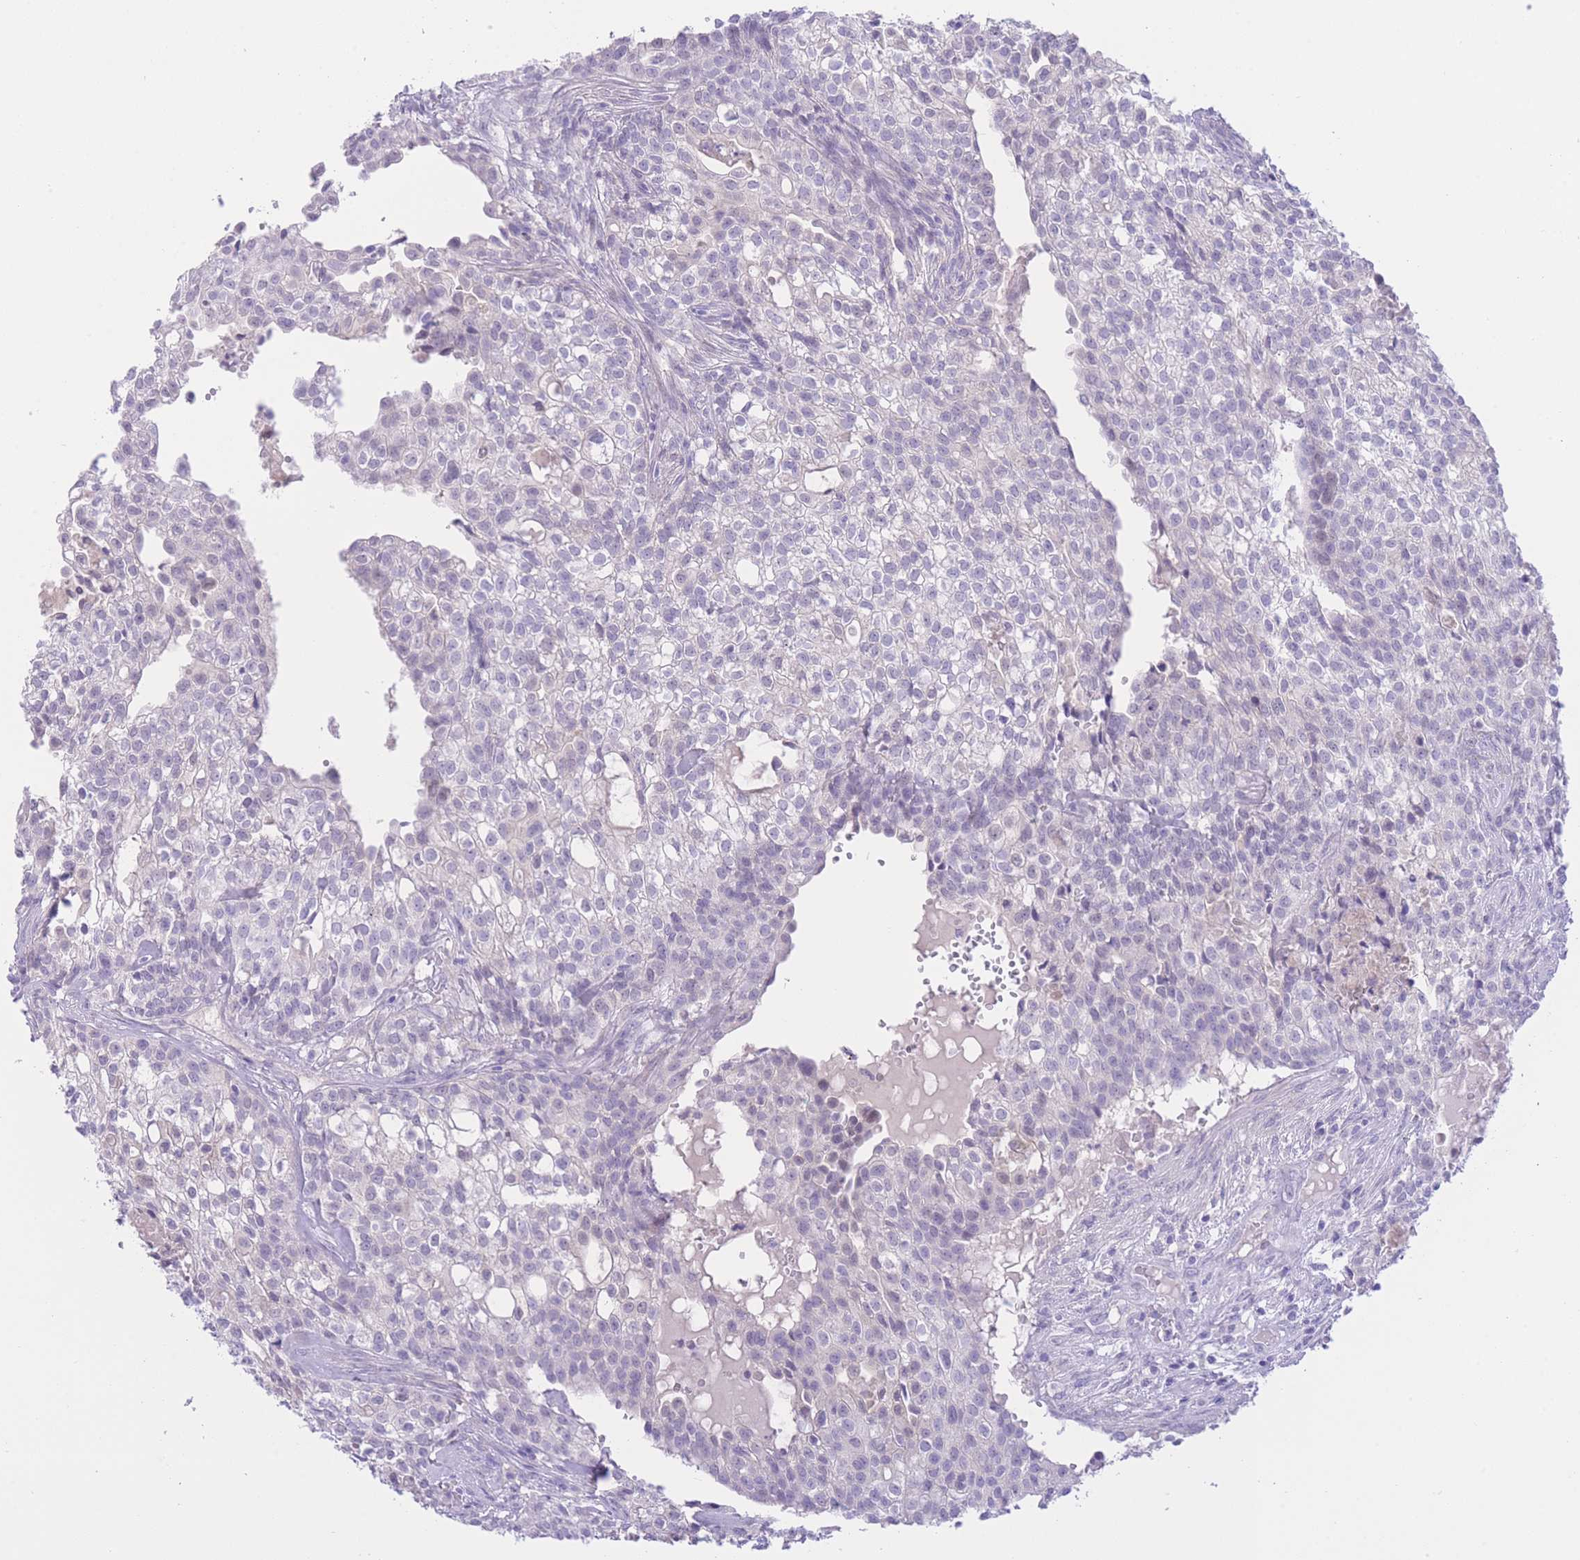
{"staining": {"intensity": "negative", "quantity": "none", "location": "none"}, "tissue": "head and neck cancer", "cell_type": "Tumor cells", "image_type": "cancer", "snomed": [{"axis": "morphology", "description": "Adenocarcinoma, NOS"}, {"axis": "topography", "description": "Head-Neck"}], "caption": "An immunohistochemistry image of adenocarcinoma (head and neck) is shown. There is no staining in tumor cells of adenocarcinoma (head and neck).", "gene": "ZNF212", "patient": {"sex": "male", "age": 81}}